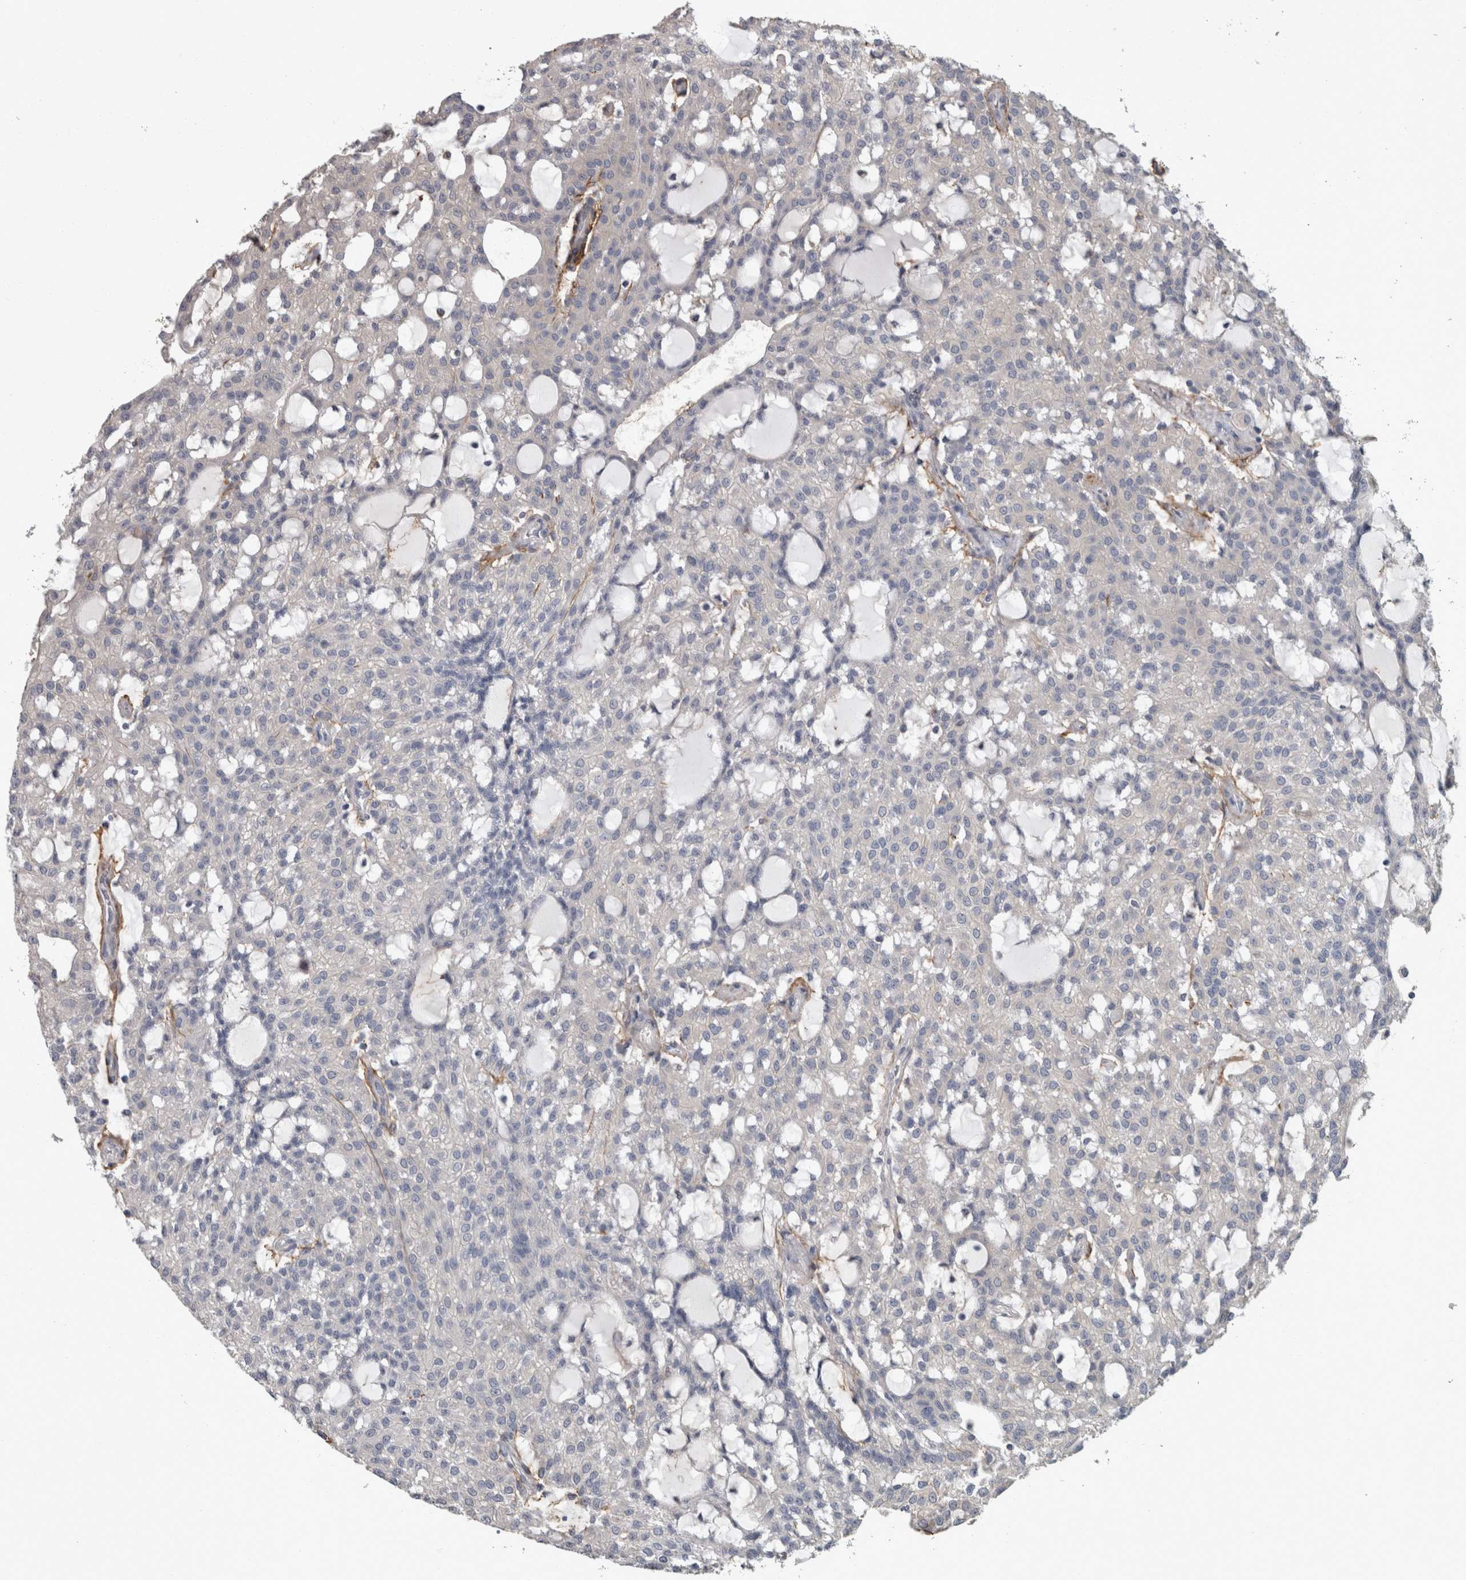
{"staining": {"intensity": "negative", "quantity": "none", "location": "none"}, "tissue": "renal cancer", "cell_type": "Tumor cells", "image_type": "cancer", "snomed": [{"axis": "morphology", "description": "Adenocarcinoma, NOS"}, {"axis": "topography", "description": "Kidney"}], "caption": "Immunohistochemistry (IHC) image of neoplastic tissue: human renal cancer (adenocarcinoma) stained with DAB (3,3'-diaminobenzidine) shows no significant protein expression in tumor cells.", "gene": "EFEMP2", "patient": {"sex": "male", "age": 63}}